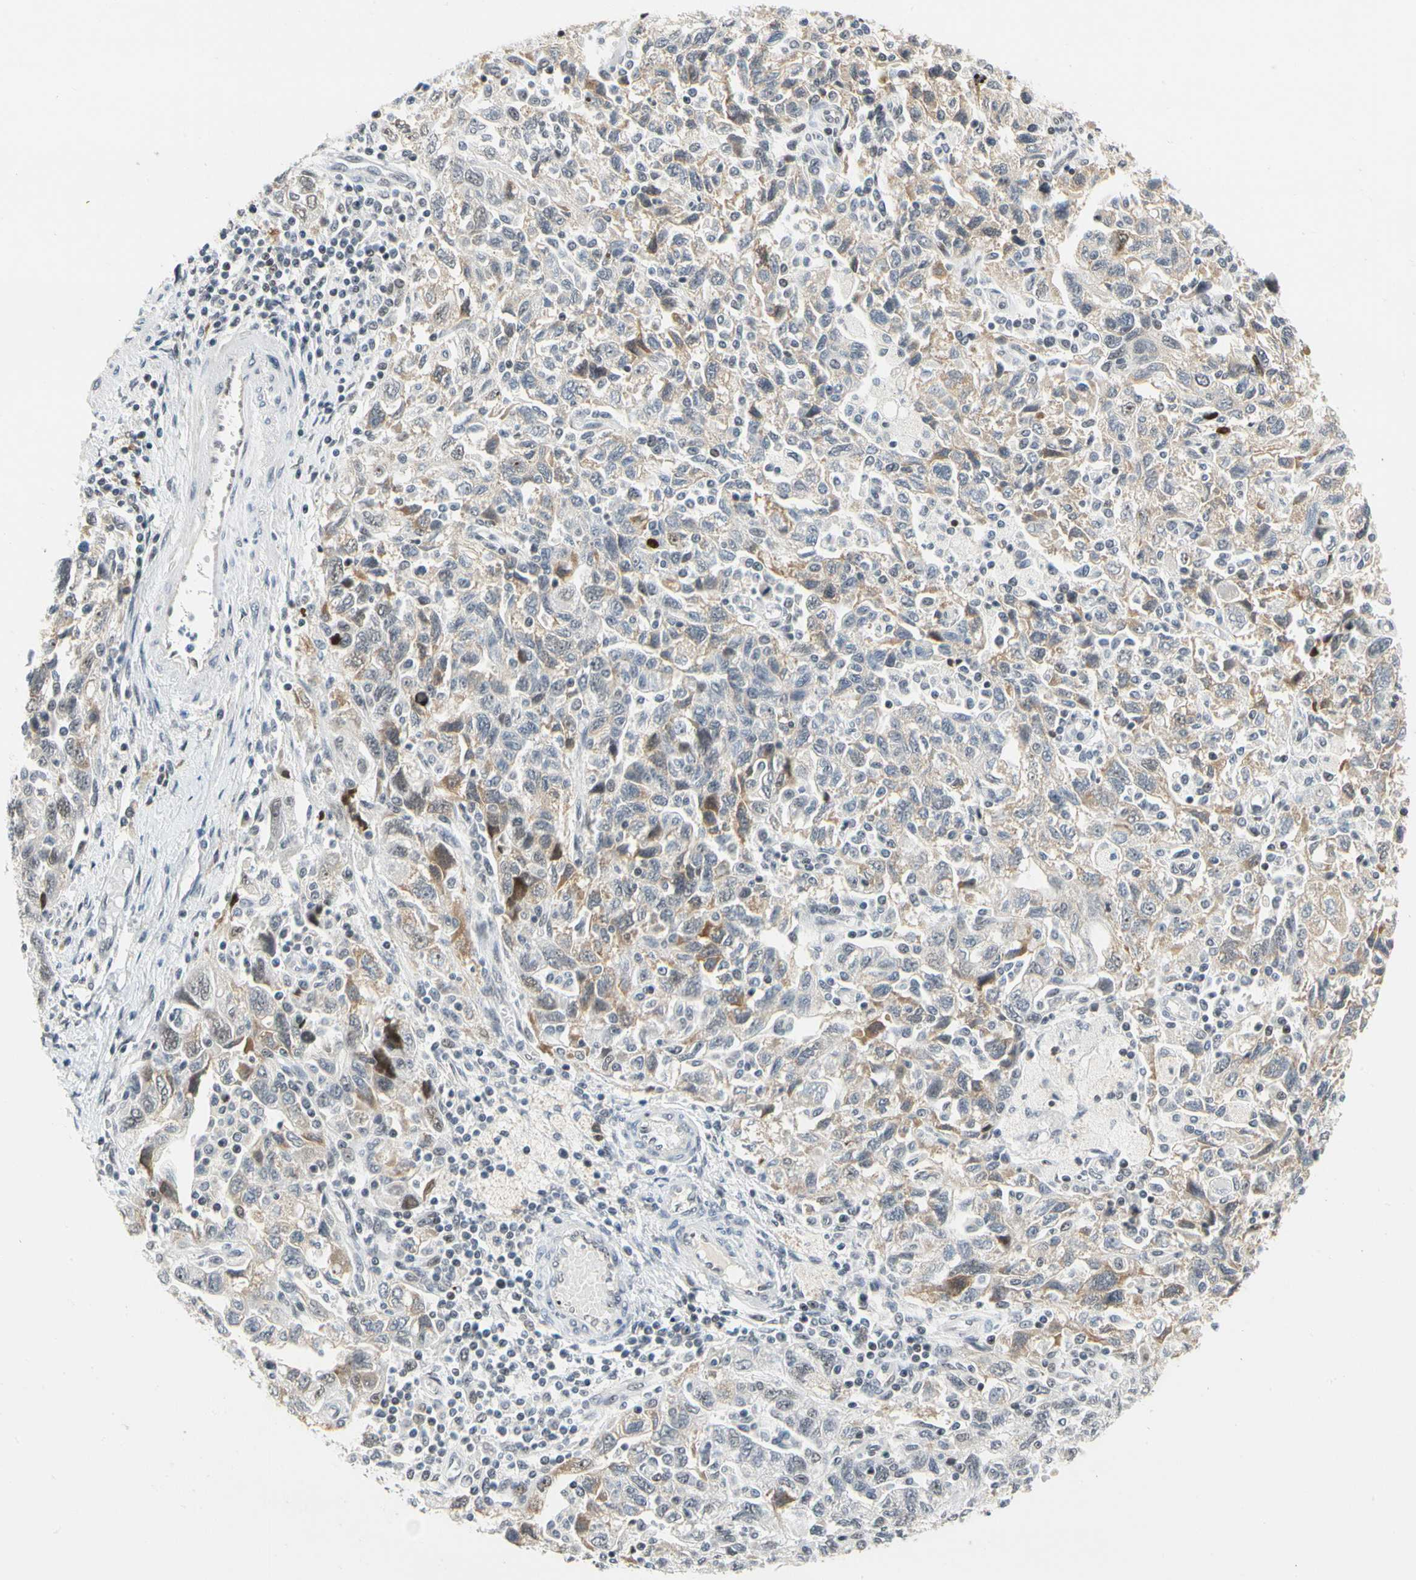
{"staining": {"intensity": "moderate", "quantity": "25%-75%", "location": "cytoplasmic/membranous,nuclear"}, "tissue": "ovarian cancer", "cell_type": "Tumor cells", "image_type": "cancer", "snomed": [{"axis": "morphology", "description": "Carcinoma, NOS"}, {"axis": "morphology", "description": "Cystadenocarcinoma, serous, NOS"}, {"axis": "topography", "description": "Ovary"}], "caption": "Tumor cells demonstrate moderate cytoplasmic/membranous and nuclear expression in approximately 25%-75% of cells in ovarian cancer.", "gene": "ZSCAN16", "patient": {"sex": "female", "age": 69}}